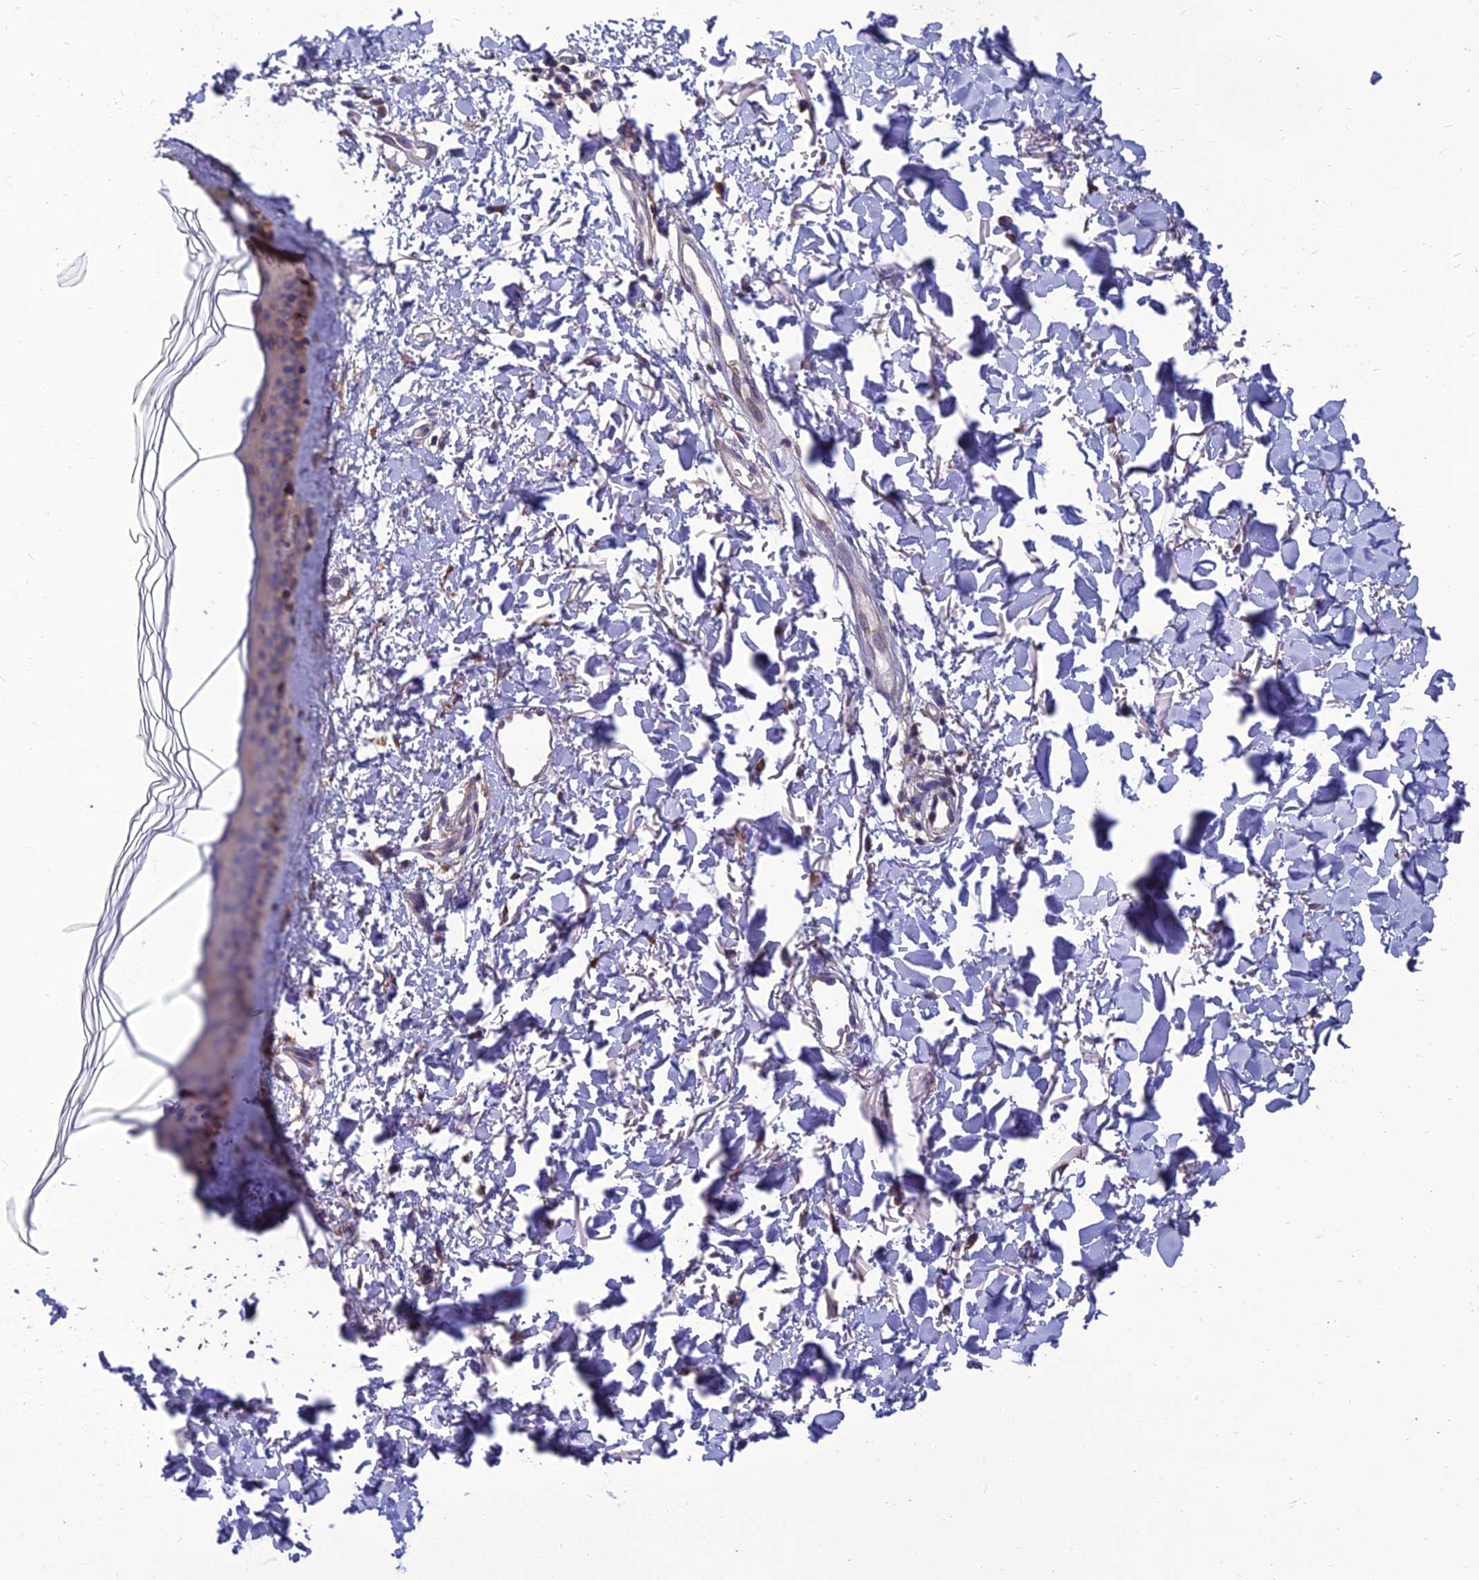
{"staining": {"intensity": "moderate", "quantity": ">75%", "location": "cytoplasmic/membranous"}, "tissue": "skin", "cell_type": "Fibroblasts", "image_type": "normal", "snomed": [{"axis": "morphology", "description": "Normal tissue, NOS"}, {"axis": "topography", "description": "Skin"}], "caption": "Brown immunohistochemical staining in normal skin demonstrates moderate cytoplasmic/membranous expression in about >75% of fibroblasts.", "gene": "UMAD1", "patient": {"sex": "female", "age": 58}}